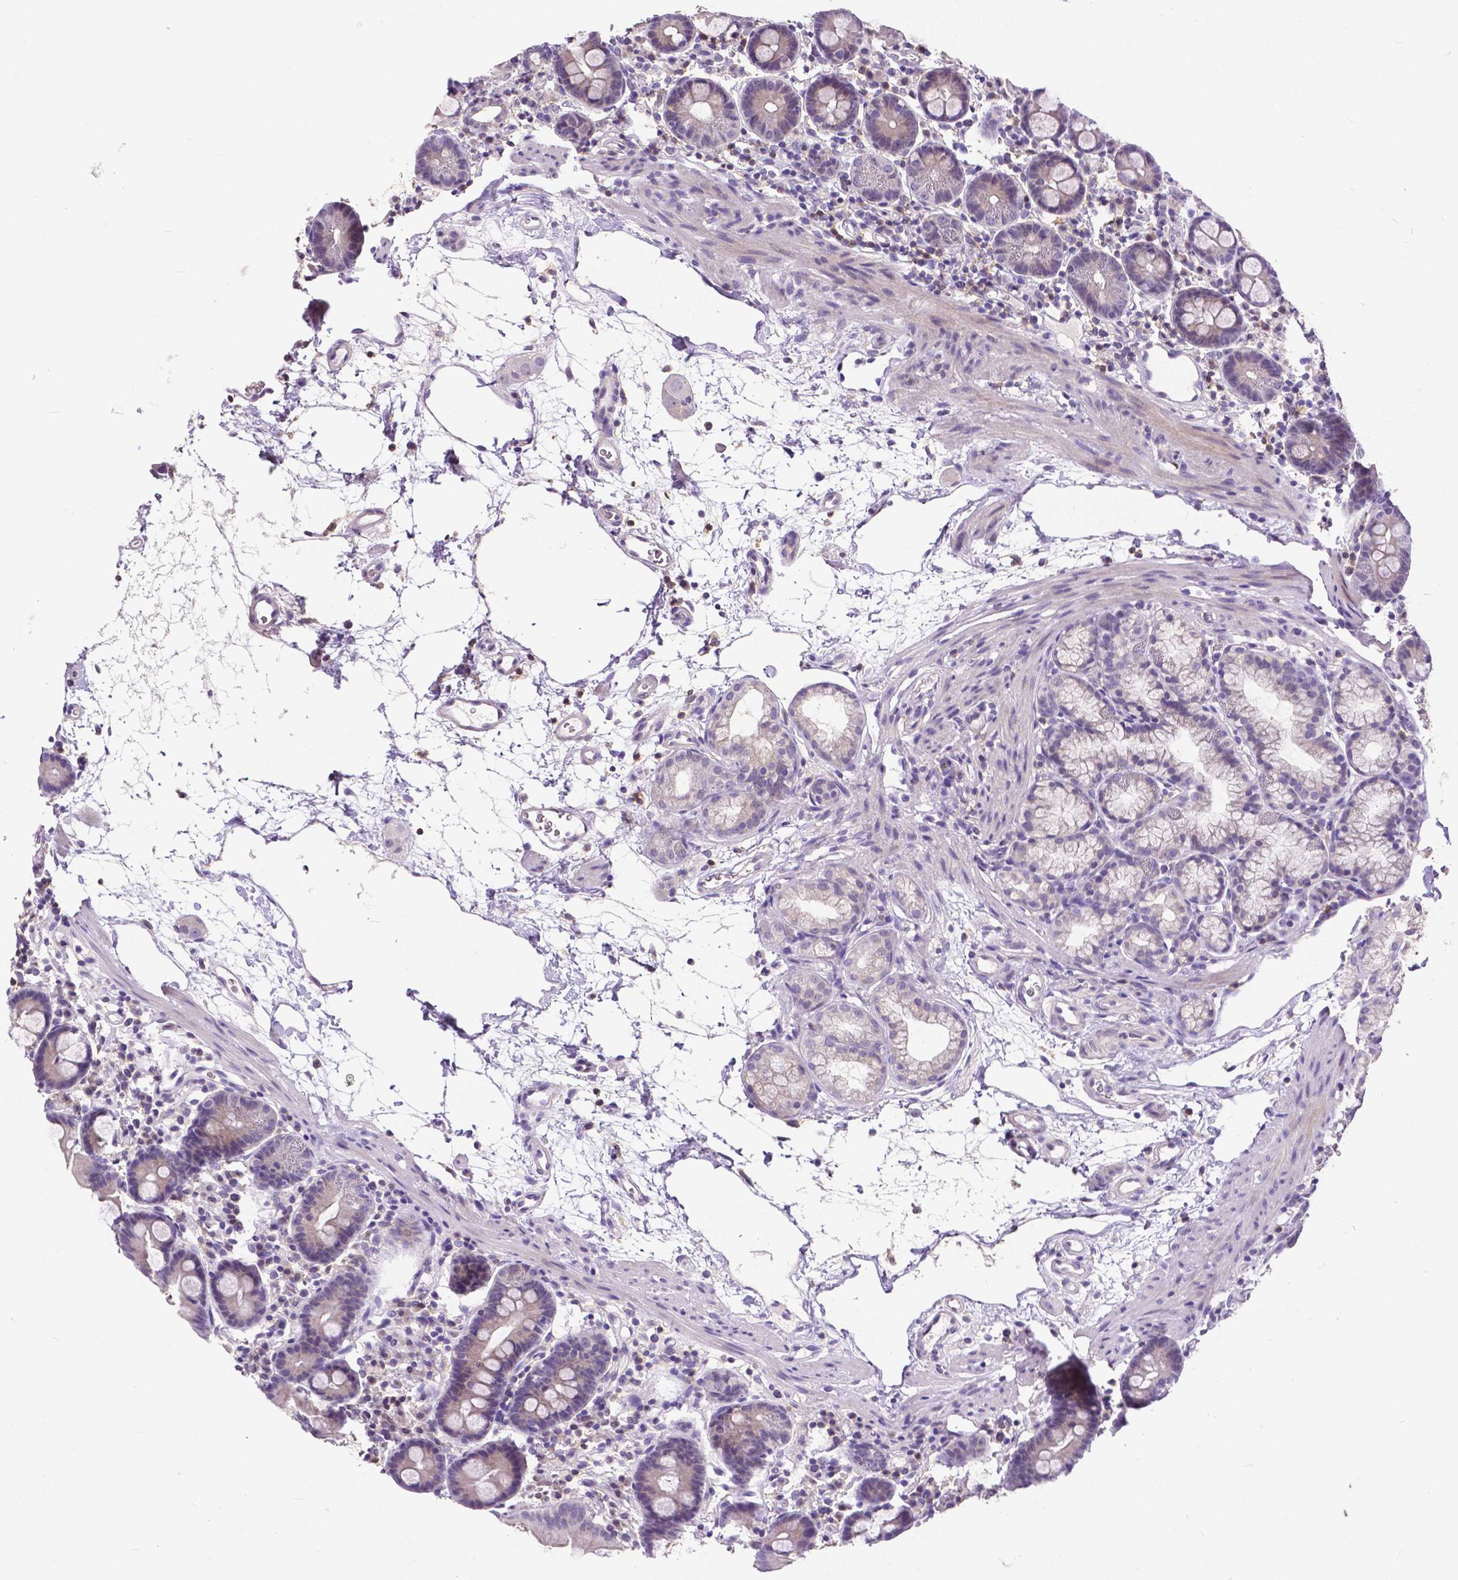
{"staining": {"intensity": "negative", "quantity": "none", "location": "none"}, "tissue": "duodenum", "cell_type": "Glandular cells", "image_type": "normal", "snomed": [{"axis": "morphology", "description": "Normal tissue, NOS"}, {"axis": "topography", "description": "Pancreas"}, {"axis": "topography", "description": "Duodenum"}], "caption": "High power microscopy histopathology image of an immunohistochemistry histopathology image of benign duodenum, revealing no significant expression in glandular cells.", "gene": "CD4", "patient": {"sex": "male", "age": 59}}